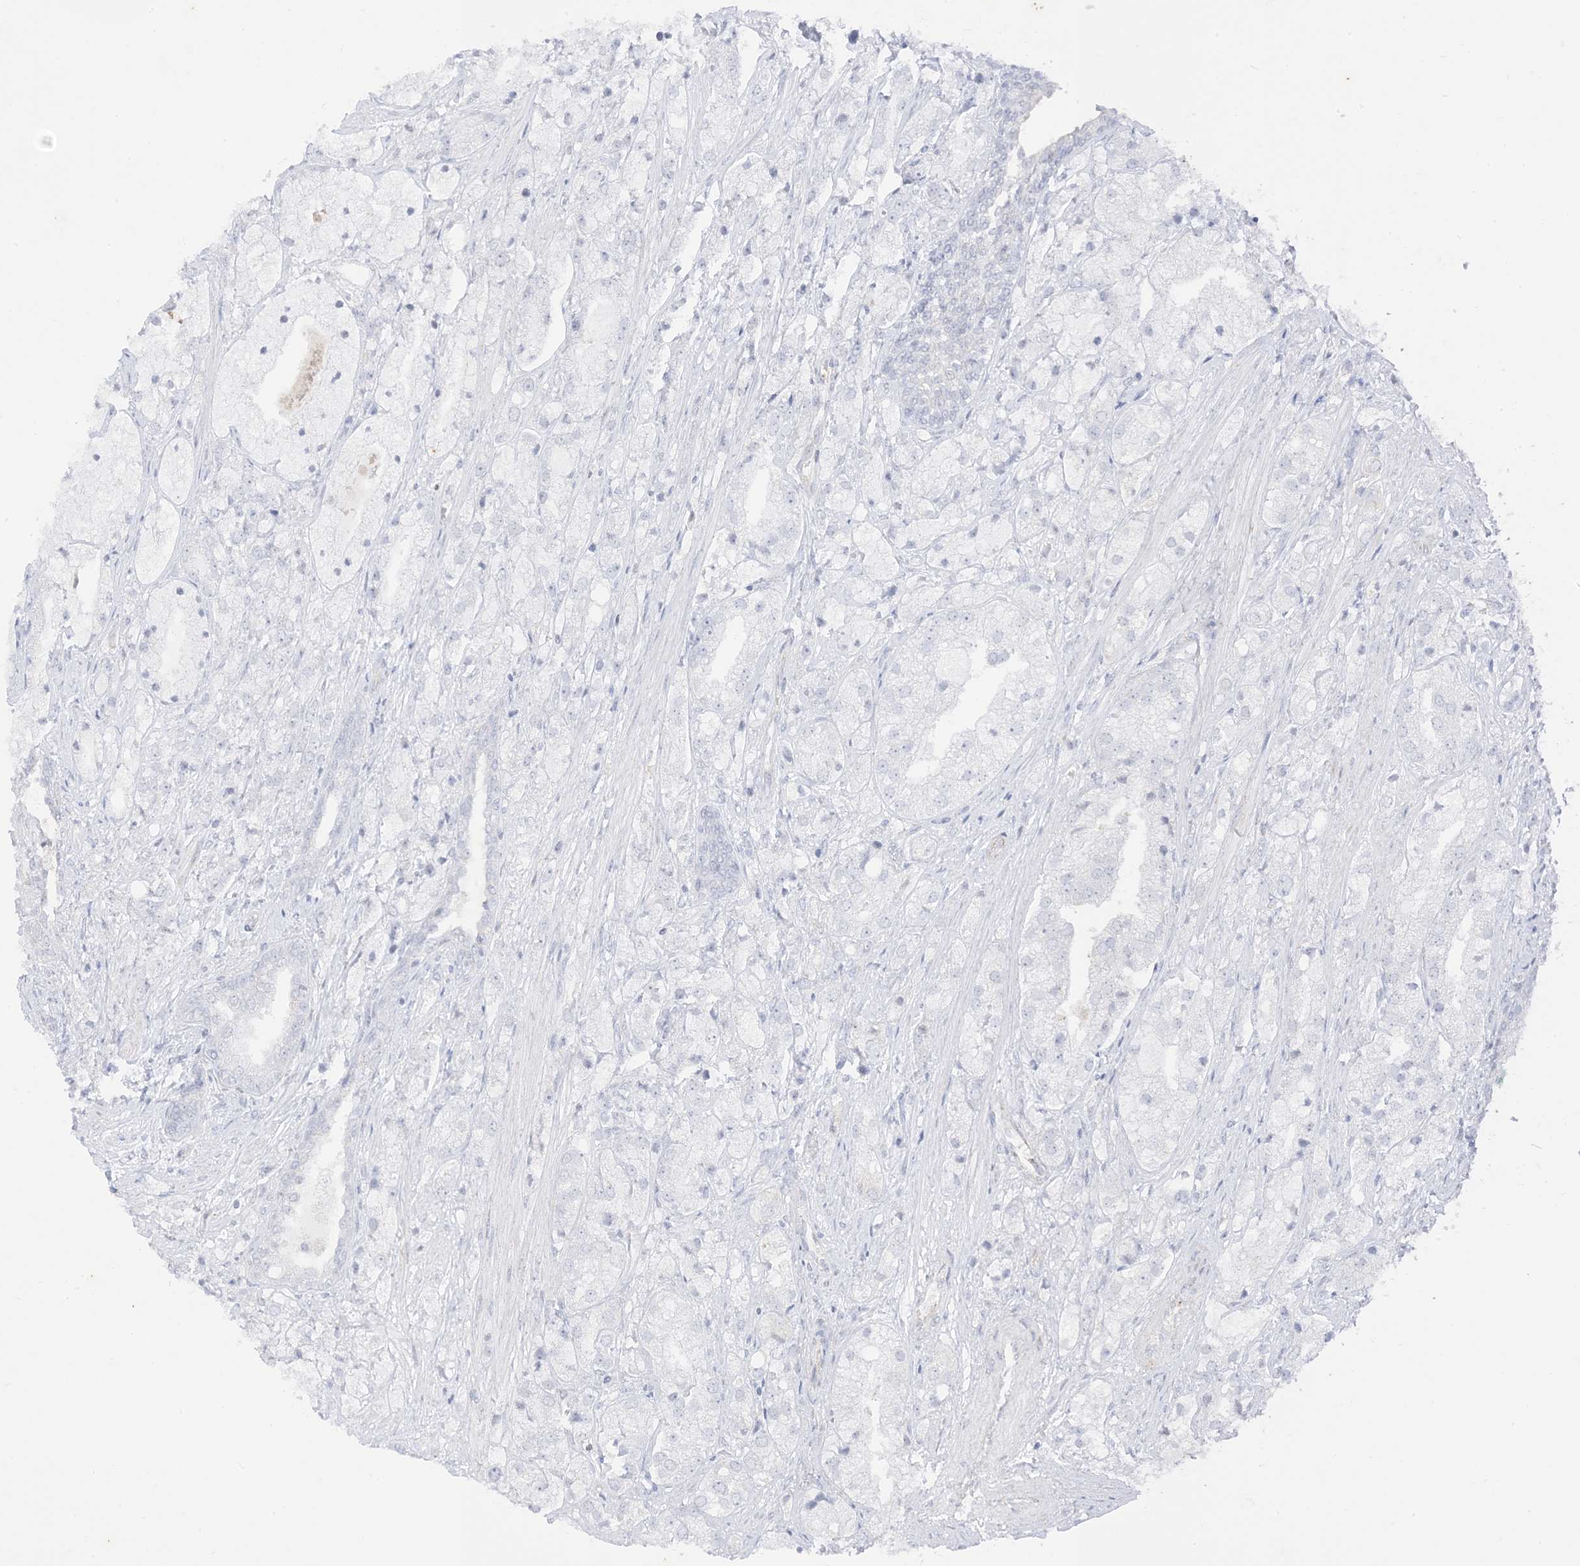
{"staining": {"intensity": "negative", "quantity": "none", "location": "none"}, "tissue": "prostate cancer", "cell_type": "Tumor cells", "image_type": "cancer", "snomed": [{"axis": "morphology", "description": "Adenocarcinoma, High grade"}, {"axis": "topography", "description": "Prostate"}], "caption": "IHC histopathology image of prostate cancer (high-grade adenocarcinoma) stained for a protein (brown), which exhibits no expression in tumor cells. (Stains: DAB (3,3'-diaminobenzidine) immunohistochemistry (IHC) with hematoxylin counter stain, Microscopy: brightfield microscopy at high magnification).", "gene": "RAC1", "patient": {"sex": "male", "age": 50}}